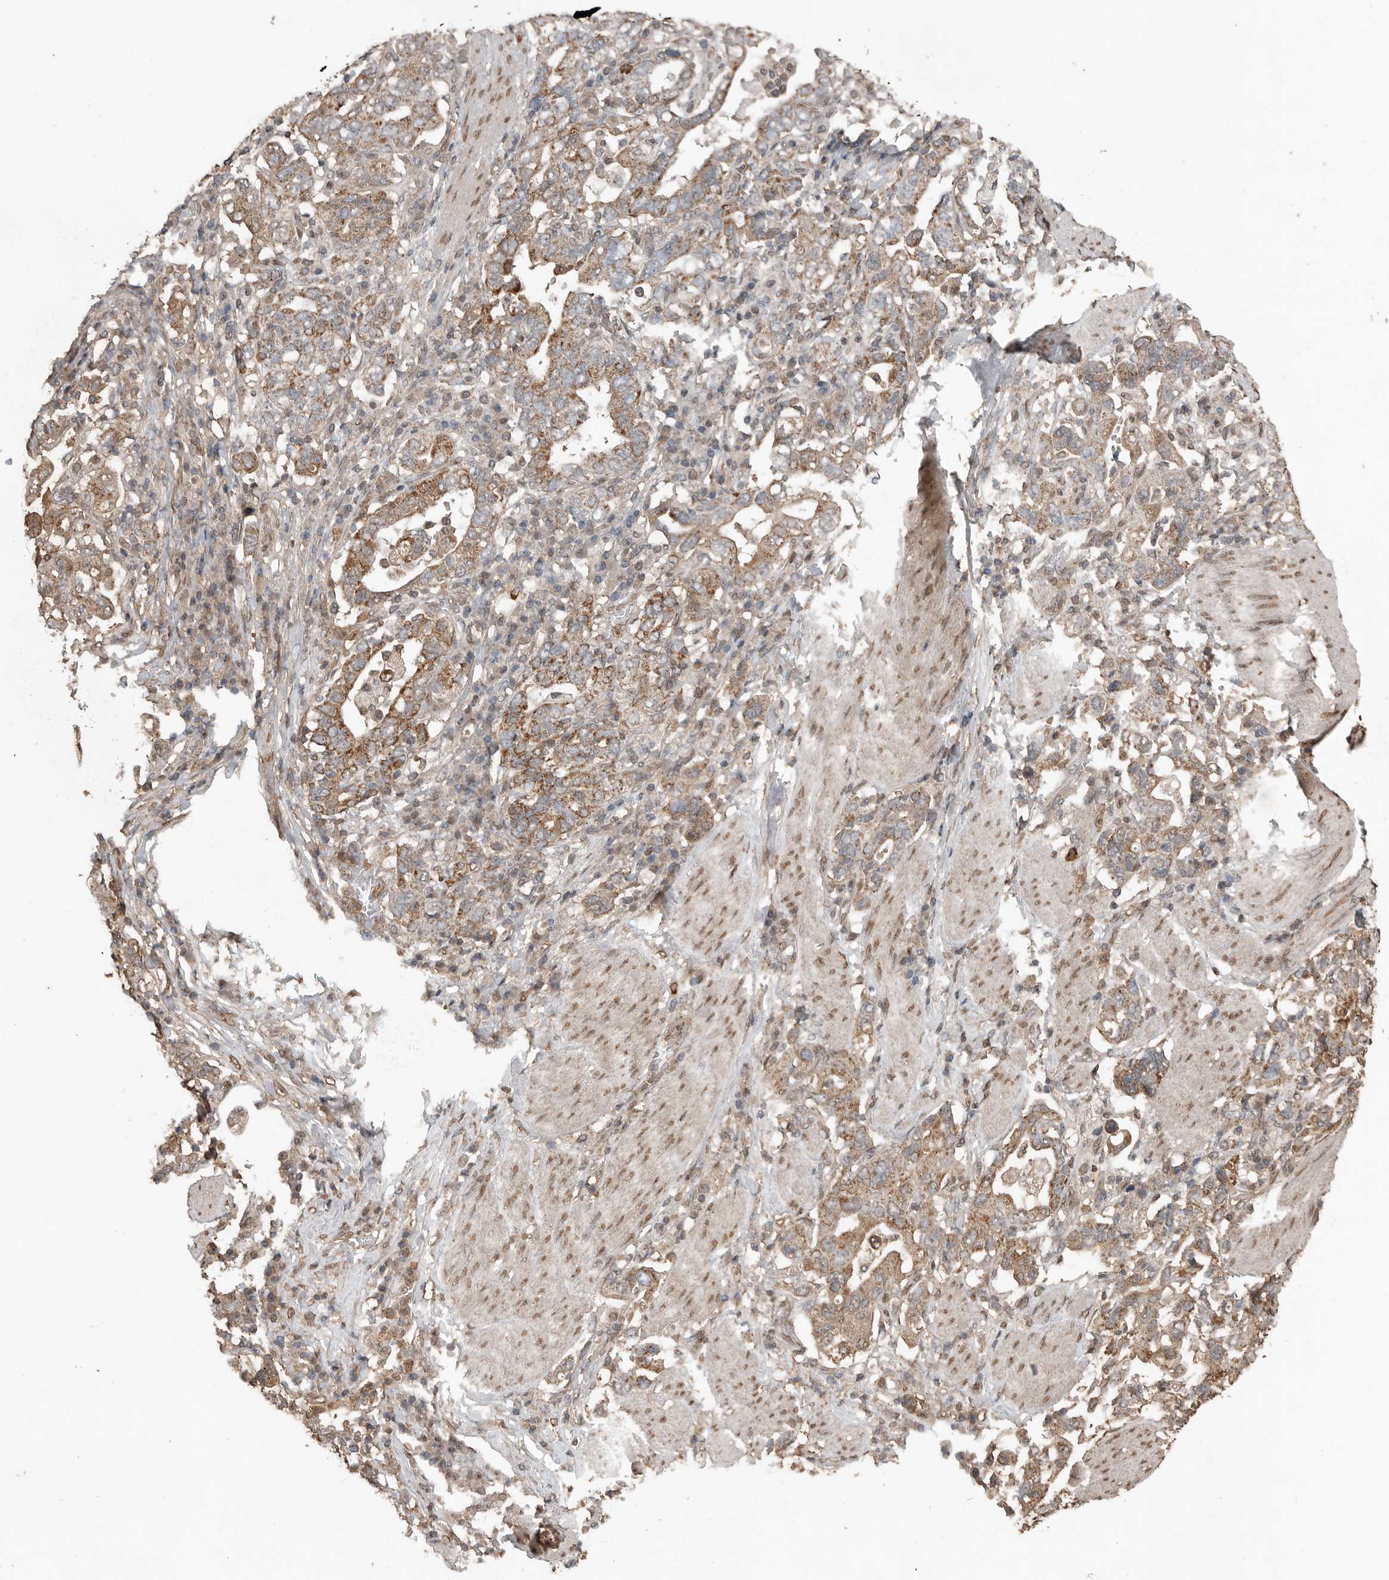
{"staining": {"intensity": "moderate", "quantity": ">75%", "location": "cytoplasmic/membranous"}, "tissue": "stomach cancer", "cell_type": "Tumor cells", "image_type": "cancer", "snomed": [{"axis": "morphology", "description": "Adenocarcinoma, NOS"}, {"axis": "topography", "description": "Stomach, upper"}], "caption": "DAB (3,3'-diaminobenzidine) immunohistochemical staining of human stomach cancer (adenocarcinoma) displays moderate cytoplasmic/membranous protein positivity in about >75% of tumor cells. (DAB (3,3'-diaminobenzidine) = brown stain, brightfield microscopy at high magnification).", "gene": "BLZF1", "patient": {"sex": "male", "age": 62}}